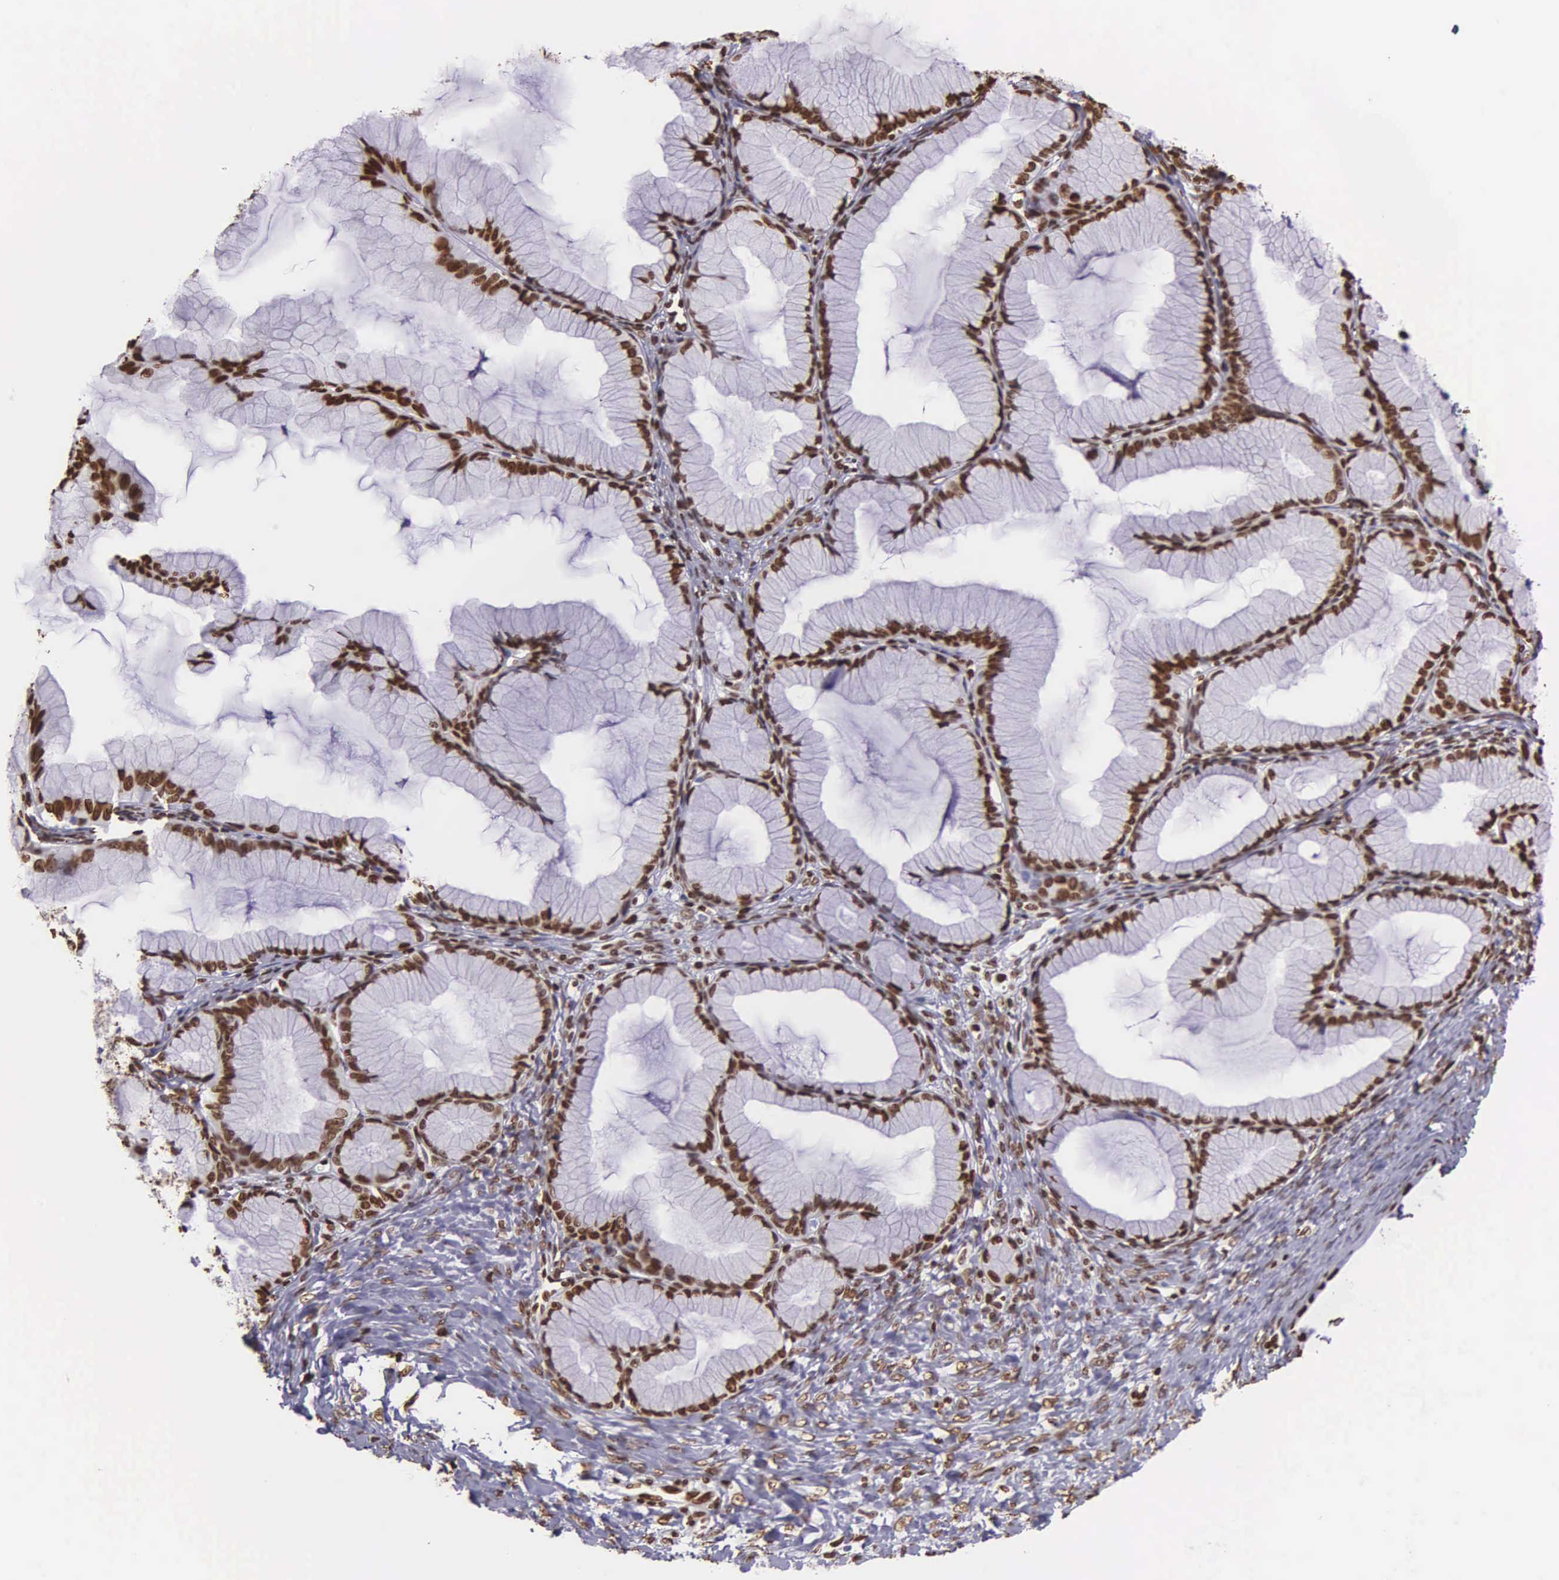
{"staining": {"intensity": "strong", "quantity": ">75%", "location": "nuclear"}, "tissue": "ovarian cancer", "cell_type": "Tumor cells", "image_type": "cancer", "snomed": [{"axis": "morphology", "description": "Cystadenocarcinoma, mucinous, NOS"}, {"axis": "topography", "description": "Ovary"}], "caption": "A high amount of strong nuclear positivity is present in approximately >75% of tumor cells in mucinous cystadenocarcinoma (ovarian) tissue.", "gene": "H1-0", "patient": {"sex": "female", "age": 41}}